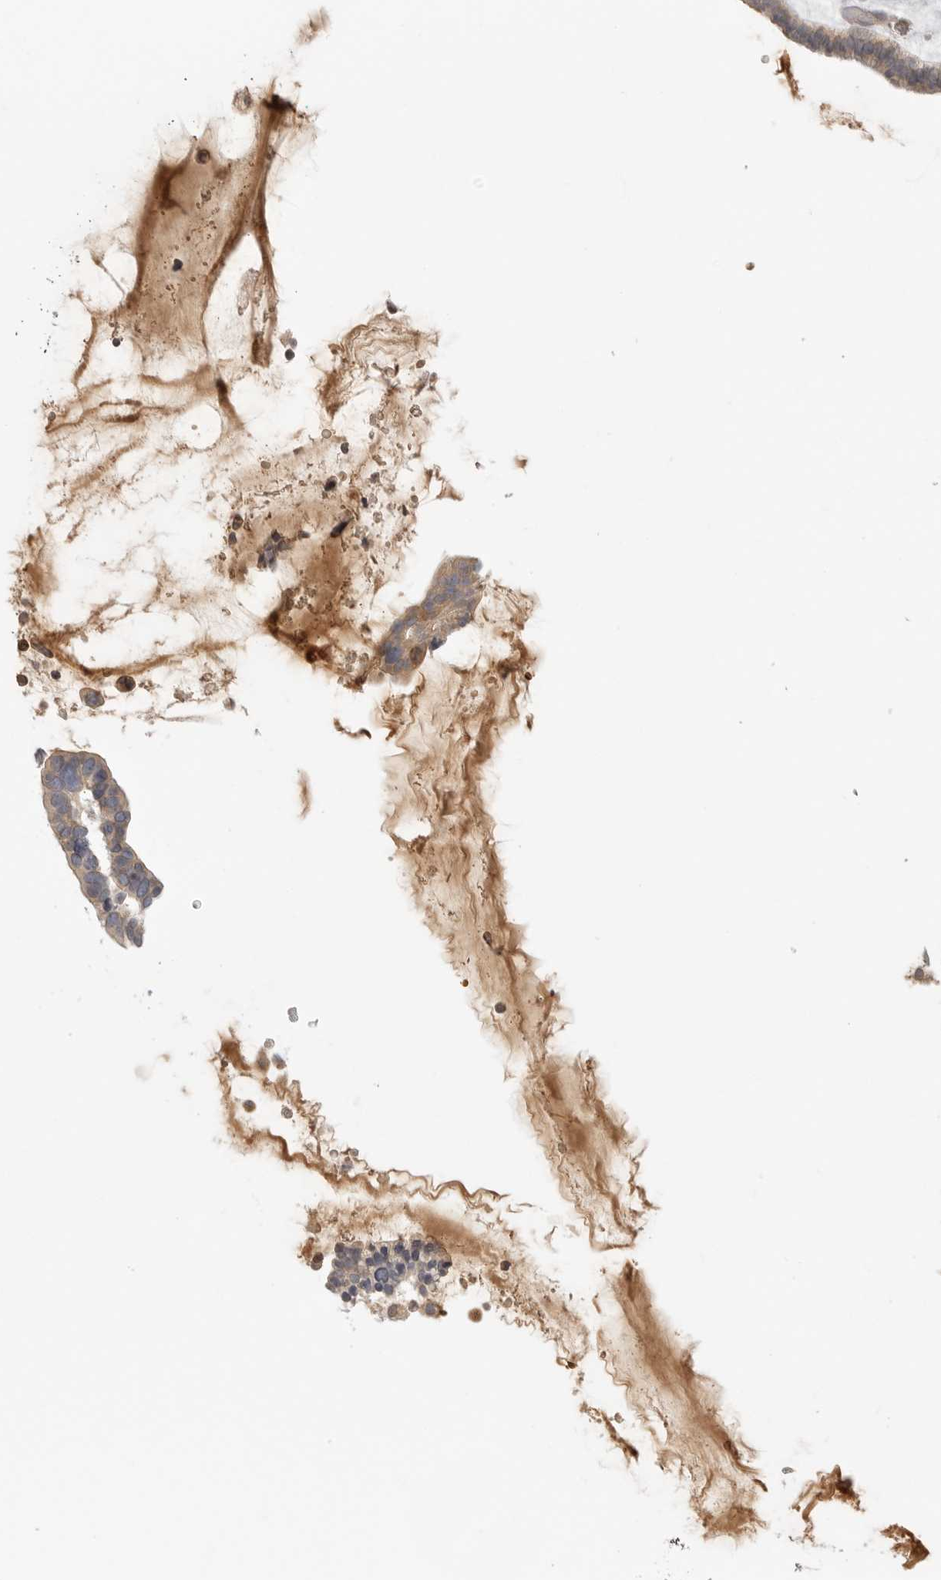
{"staining": {"intensity": "moderate", "quantity": ">75%", "location": "cytoplasmic/membranous"}, "tissue": "ovarian cancer", "cell_type": "Tumor cells", "image_type": "cancer", "snomed": [{"axis": "morphology", "description": "Cystadenocarcinoma, serous, NOS"}, {"axis": "topography", "description": "Ovary"}], "caption": "Ovarian serous cystadenocarcinoma stained with a brown dye demonstrates moderate cytoplasmic/membranous positive staining in approximately >75% of tumor cells.", "gene": "CCPG1", "patient": {"sex": "female", "age": 56}}